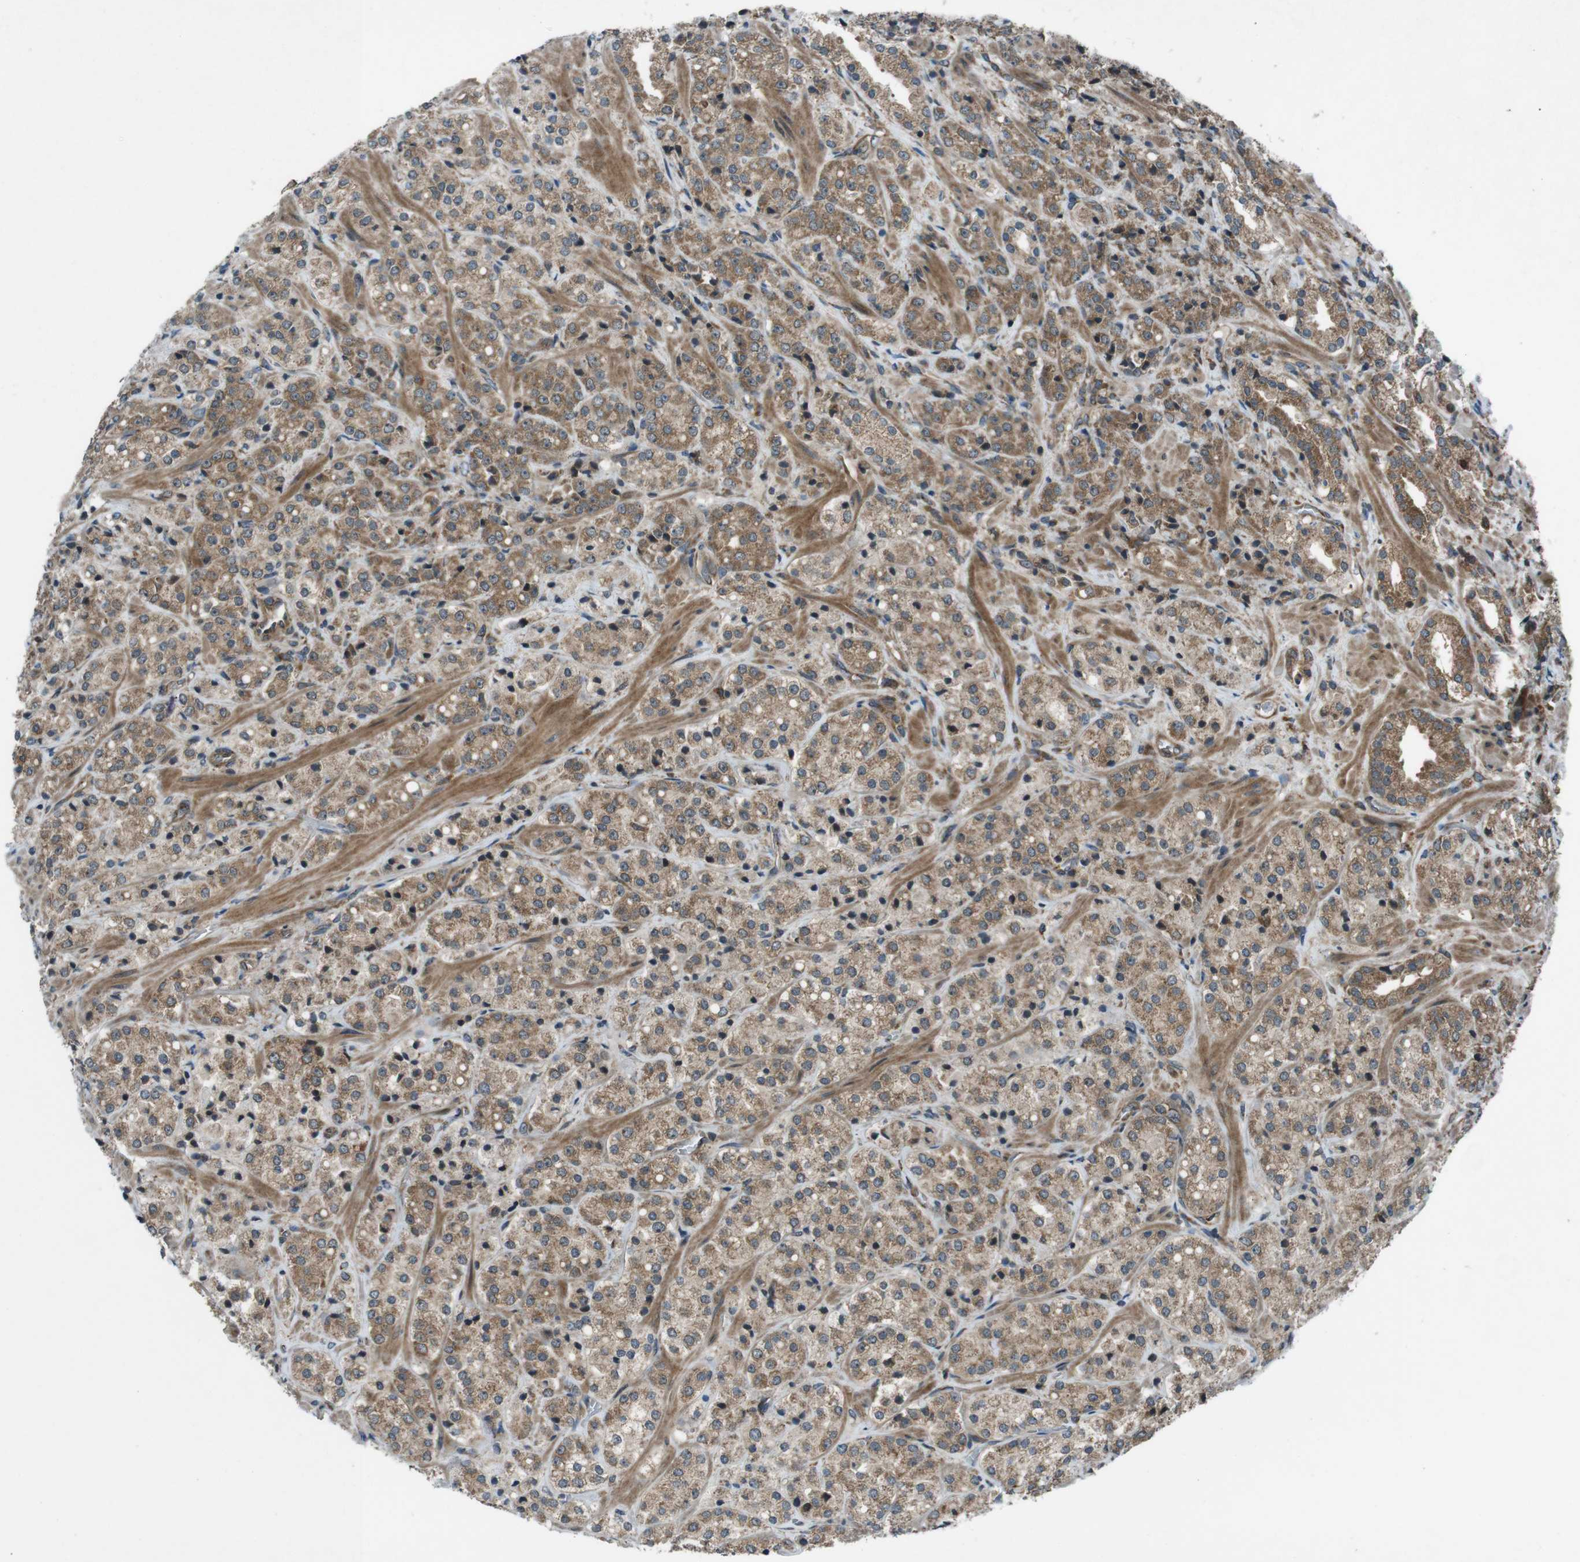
{"staining": {"intensity": "moderate", "quantity": ">75%", "location": "cytoplasmic/membranous"}, "tissue": "prostate cancer", "cell_type": "Tumor cells", "image_type": "cancer", "snomed": [{"axis": "morphology", "description": "Adenocarcinoma, High grade"}, {"axis": "topography", "description": "Prostate"}], "caption": "Prostate cancer stained with a brown dye displays moderate cytoplasmic/membranous positive staining in about >75% of tumor cells.", "gene": "SLC27A4", "patient": {"sex": "male", "age": 64}}